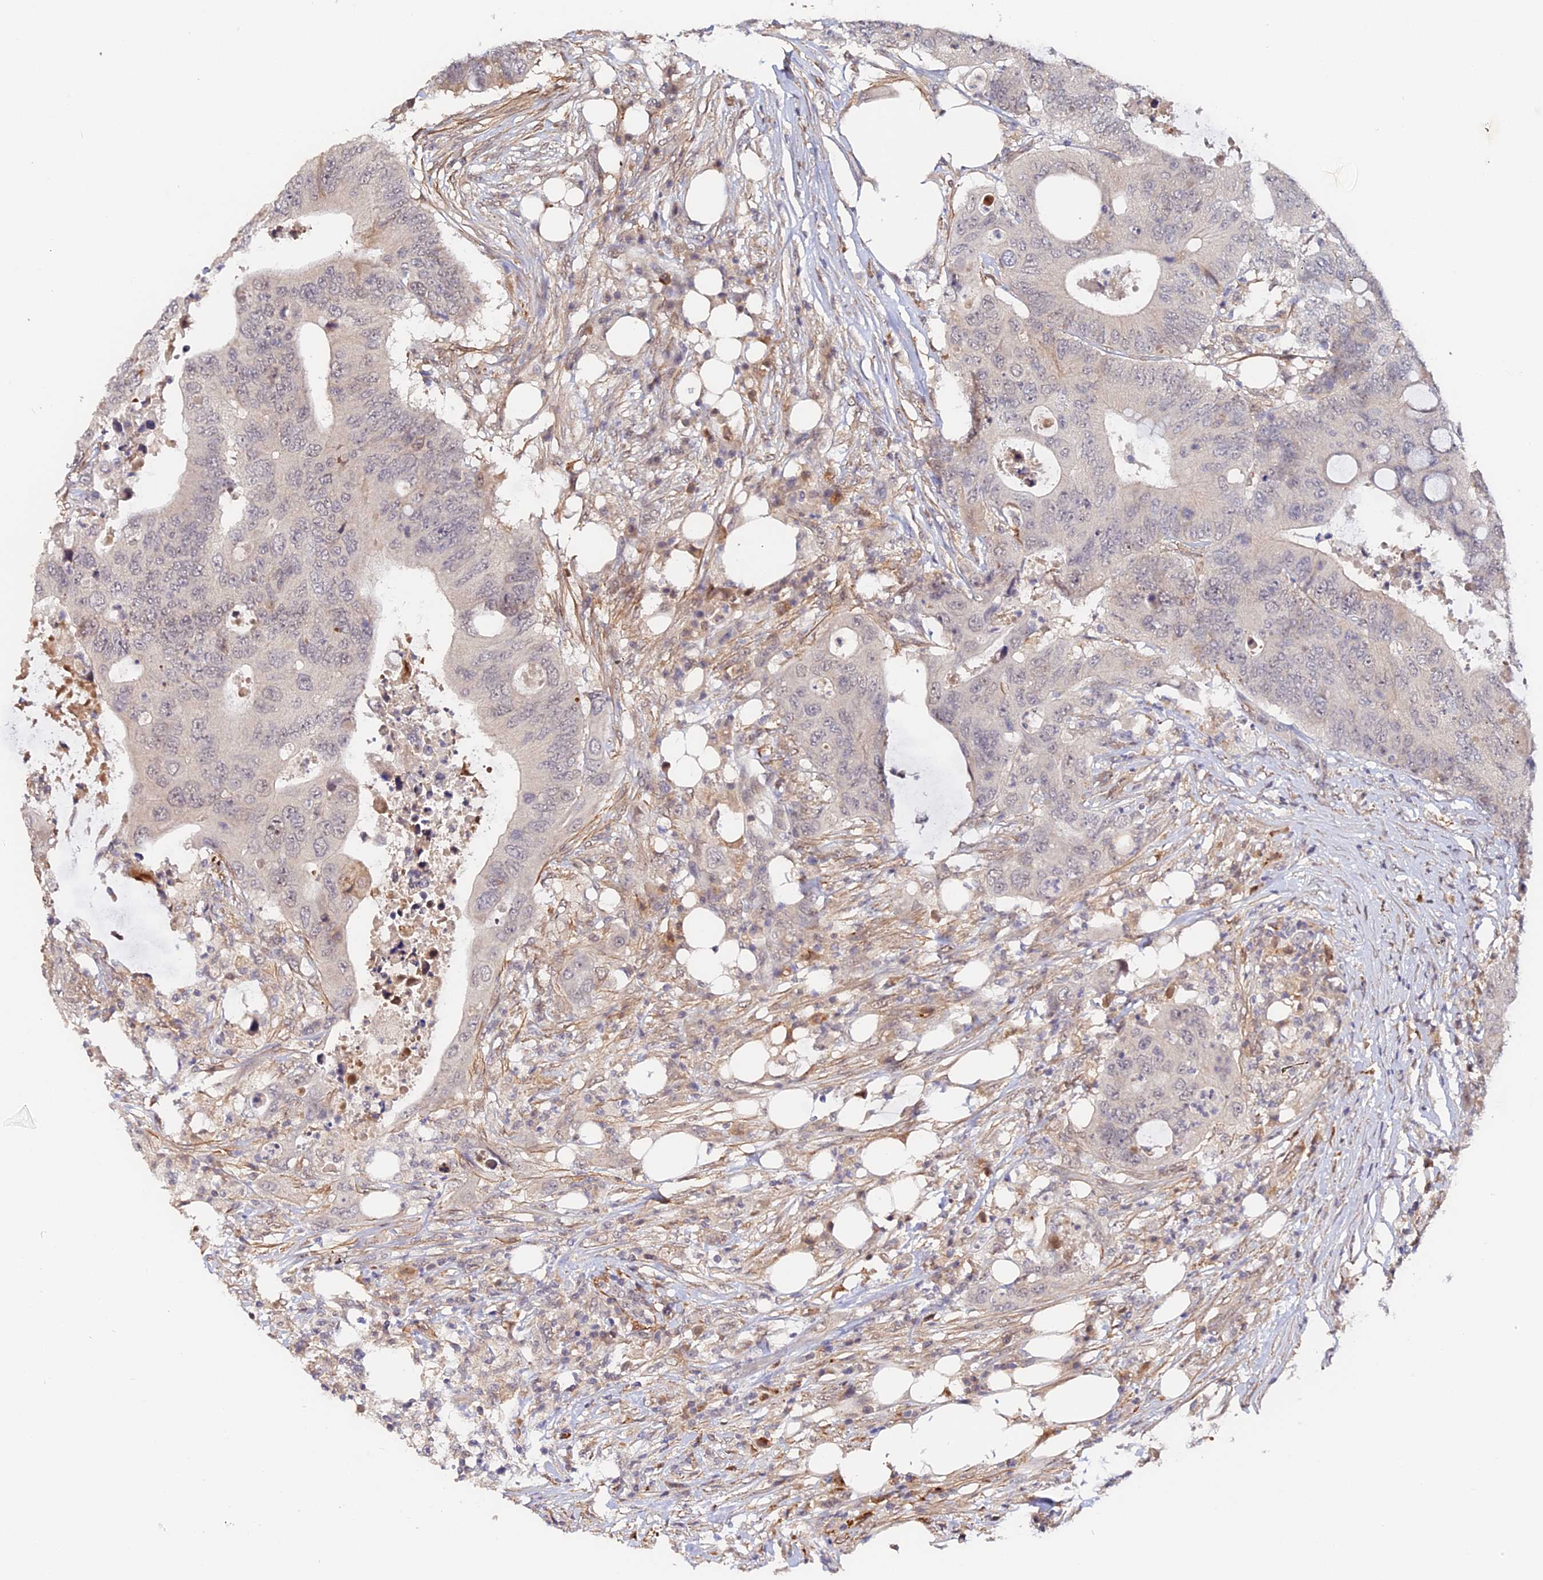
{"staining": {"intensity": "negative", "quantity": "none", "location": "none"}, "tissue": "colorectal cancer", "cell_type": "Tumor cells", "image_type": "cancer", "snomed": [{"axis": "morphology", "description": "Adenocarcinoma, NOS"}, {"axis": "topography", "description": "Colon"}], "caption": "Tumor cells show no significant protein staining in colorectal cancer.", "gene": "IMPACT", "patient": {"sex": "male", "age": 71}}